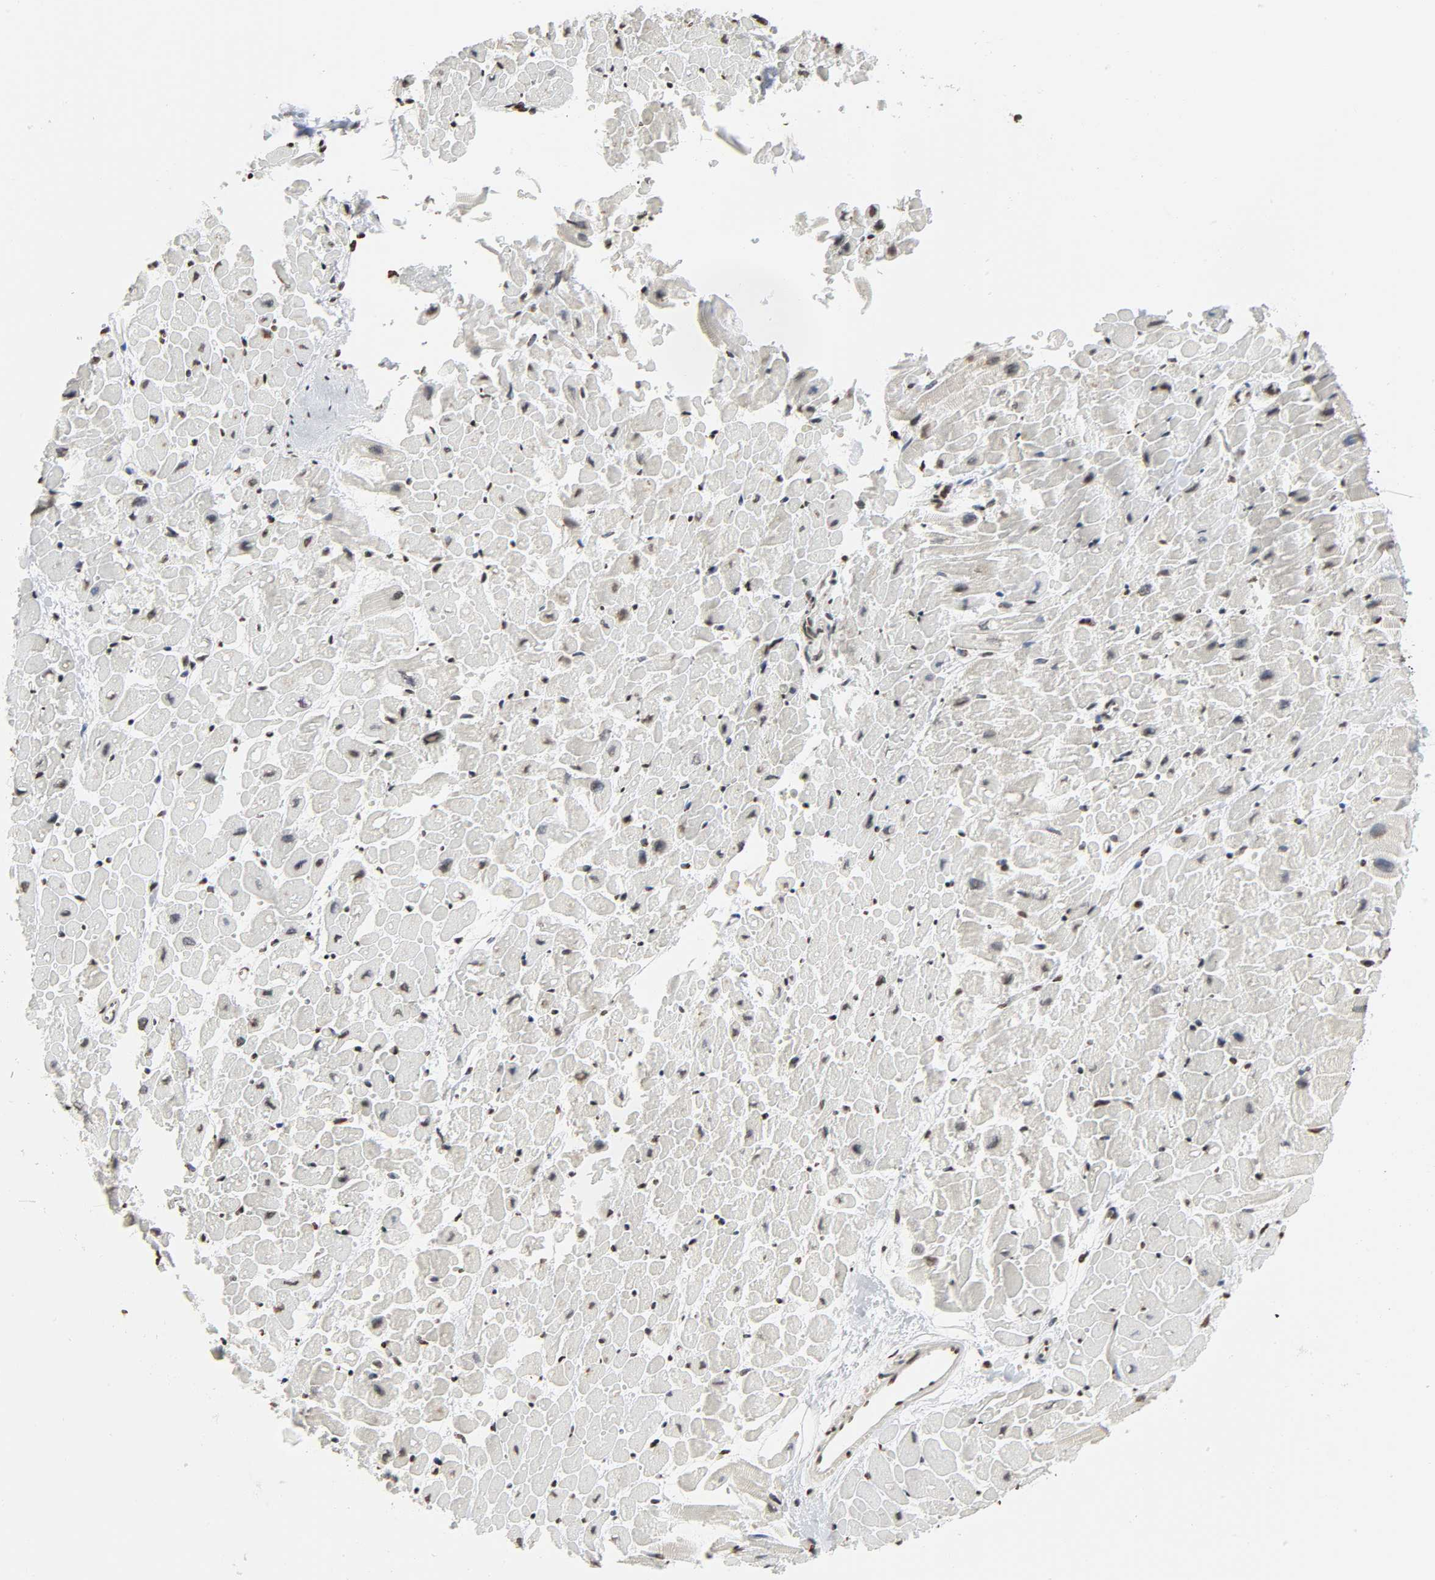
{"staining": {"intensity": "moderate", "quantity": ">75%", "location": "nuclear"}, "tissue": "heart muscle", "cell_type": "Cardiomyocytes", "image_type": "normal", "snomed": [{"axis": "morphology", "description": "Normal tissue, NOS"}, {"axis": "topography", "description": "Heart"}], "caption": "A histopathology image of heart muscle stained for a protein displays moderate nuclear brown staining in cardiomyocytes.", "gene": "ELAVL1", "patient": {"sex": "male", "age": 45}}